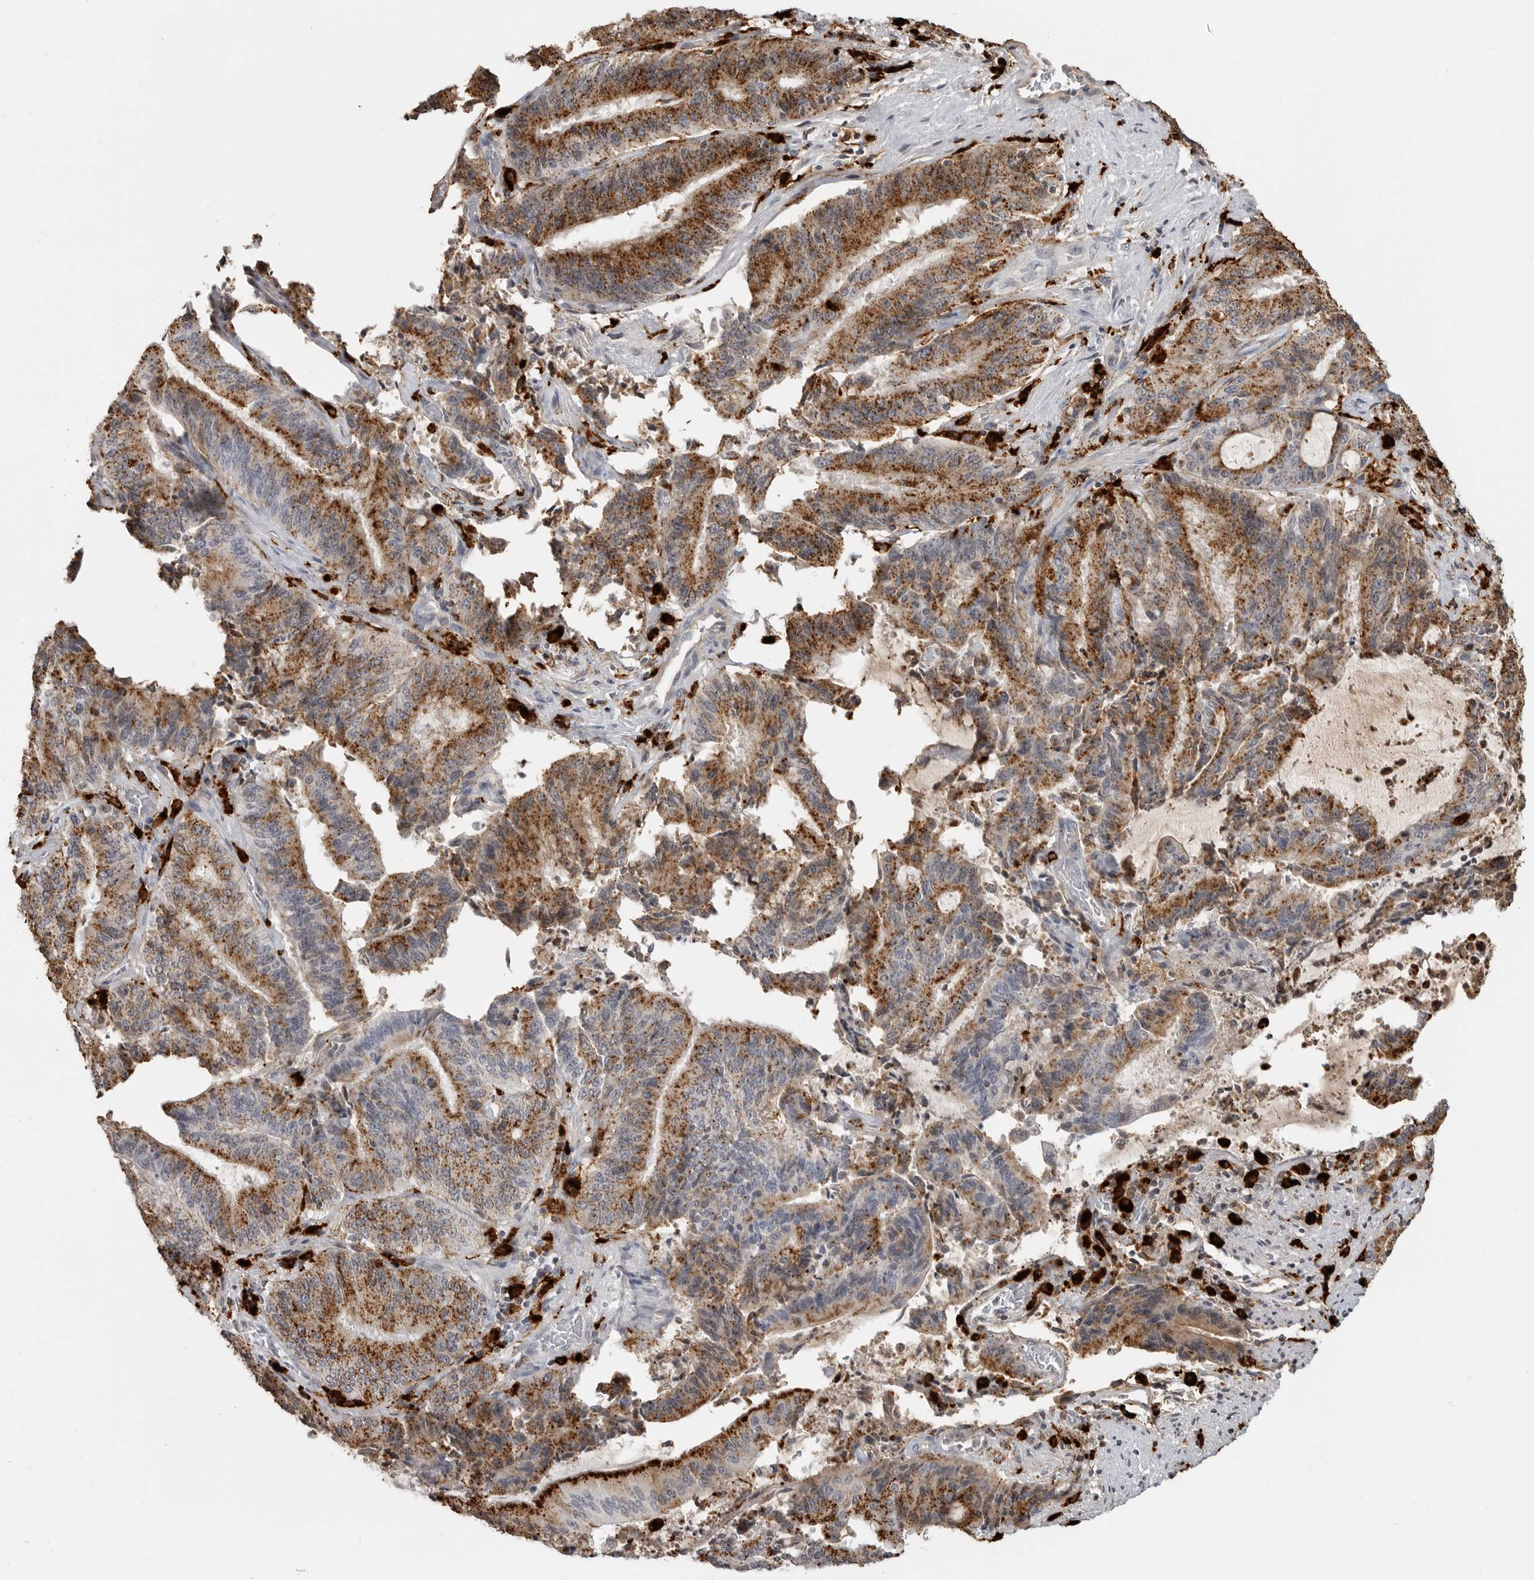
{"staining": {"intensity": "moderate", "quantity": "25%-75%", "location": "cytoplasmic/membranous"}, "tissue": "liver cancer", "cell_type": "Tumor cells", "image_type": "cancer", "snomed": [{"axis": "morphology", "description": "Normal tissue, NOS"}, {"axis": "morphology", "description": "Cholangiocarcinoma"}, {"axis": "topography", "description": "Liver"}, {"axis": "topography", "description": "Peripheral nerve tissue"}], "caption": "A brown stain labels moderate cytoplasmic/membranous staining of a protein in liver cholangiocarcinoma tumor cells.", "gene": "IFI30", "patient": {"sex": "female", "age": 73}}